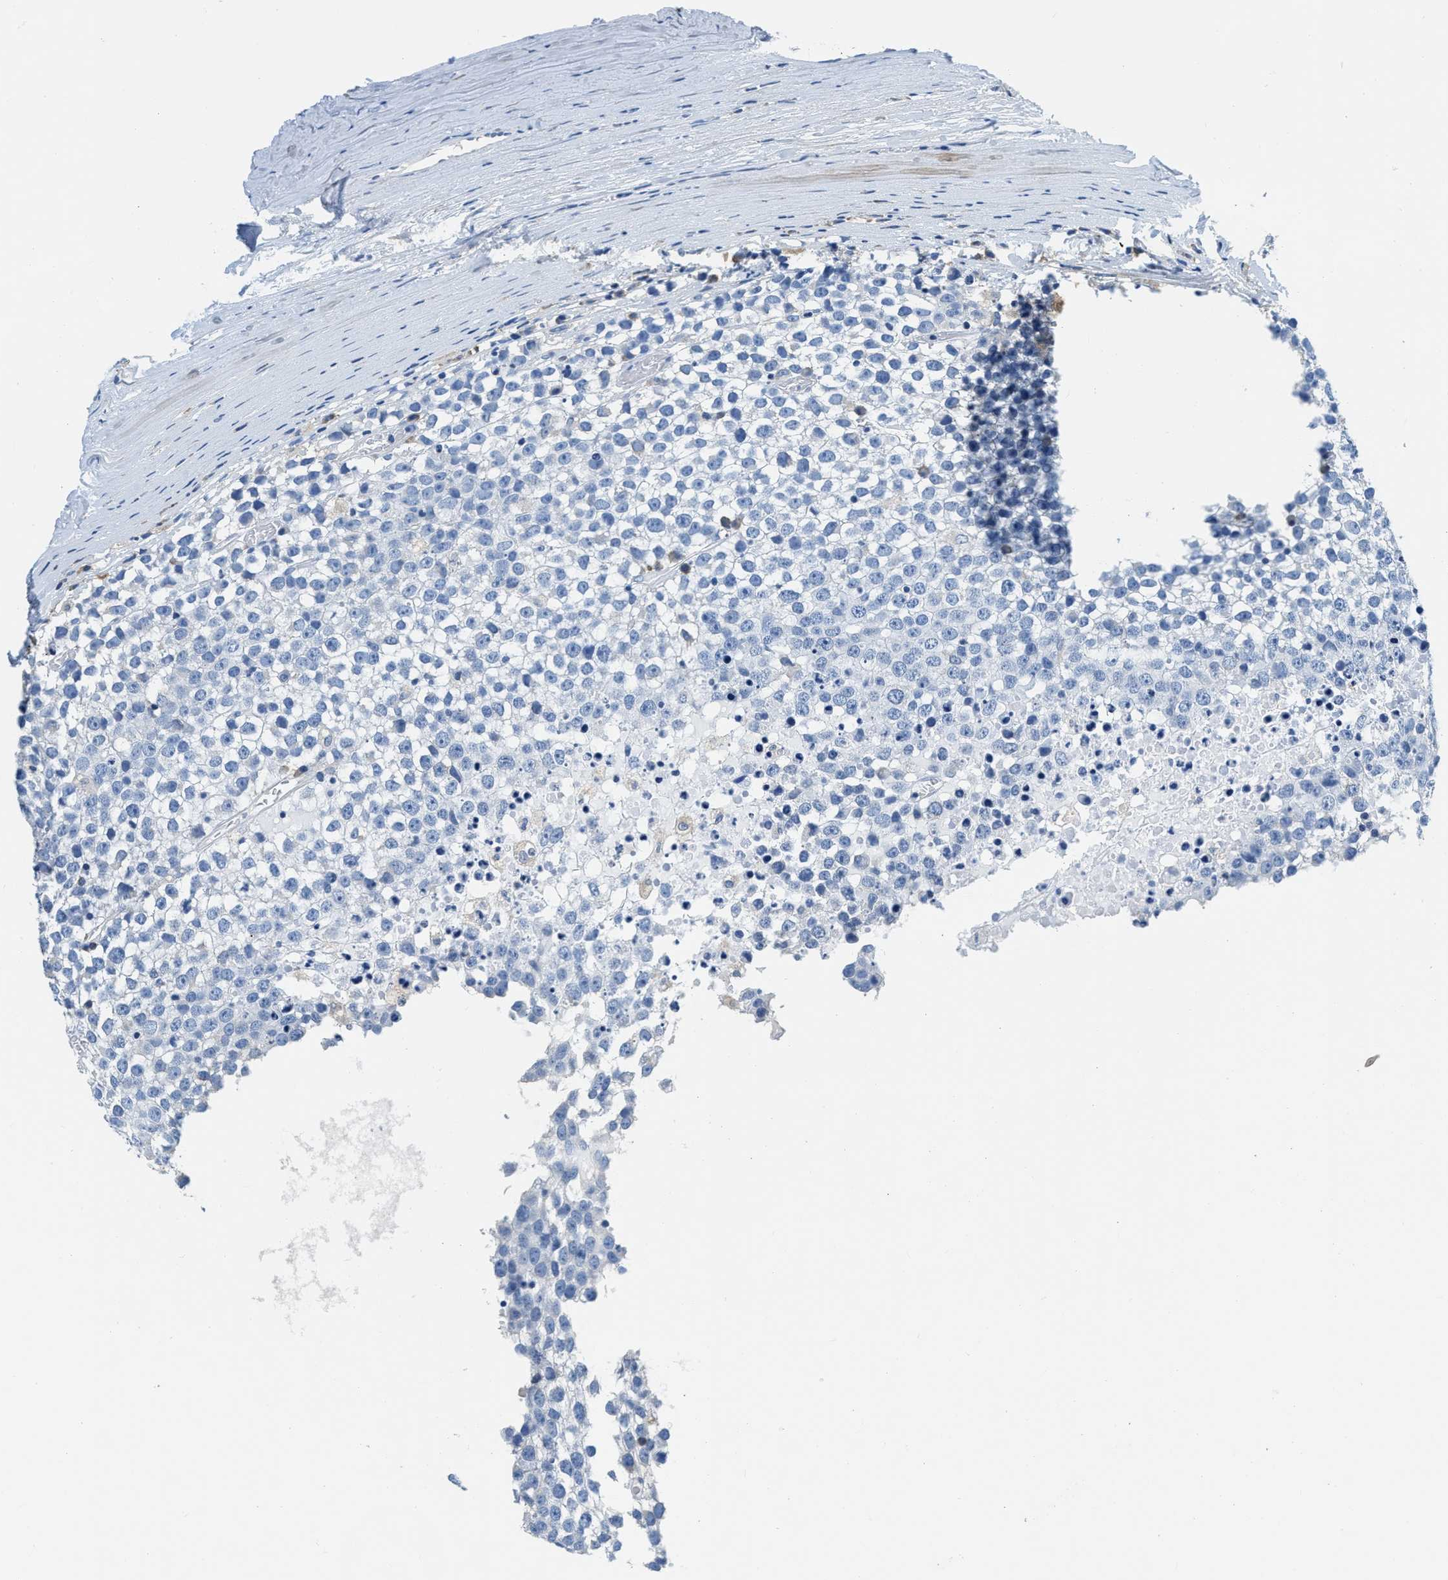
{"staining": {"intensity": "negative", "quantity": "none", "location": "none"}, "tissue": "testis cancer", "cell_type": "Tumor cells", "image_type": "cancer", "snomed": [{"axis": "morphology", "description": "Seminoma, NOS"}, {"axis": "topography", "description": "Testis"}], "caption": "This image is of testis cancer stained with immunohistochemistry to label a protein in brown with the nuclei are counter-stained blue. There is no expression in tumor cells.", "gene": "ZDHHC13", "patient": {"sex": "male", "age": 65}}